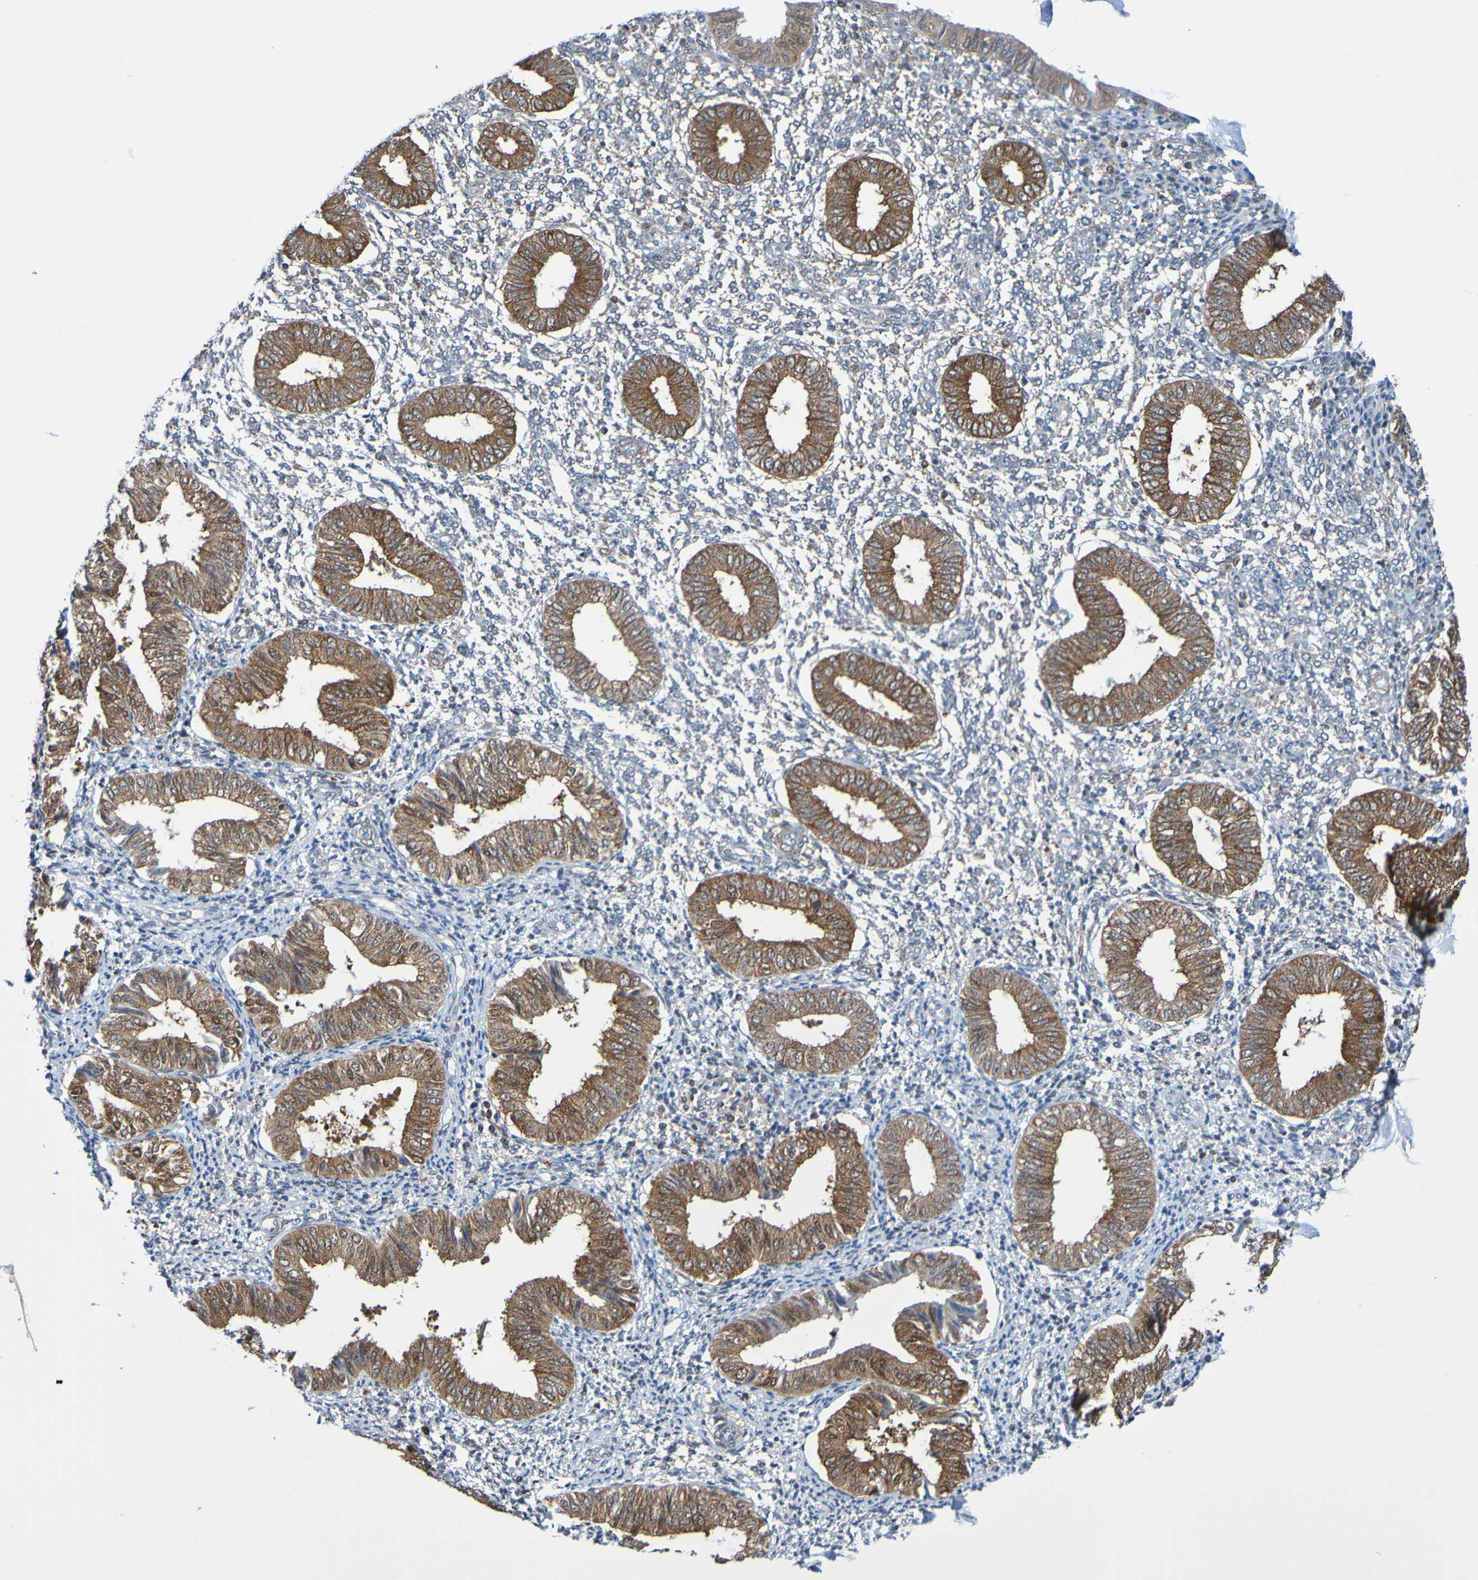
{"staining": {"intensity": "negative", "quantity": "none", "location": "none"}, "tissue": "endometrium", "cell_type": "Cells in endometrial stroma", "image_type": "normal", "snomed": [{"axis": "morphology", "description": "Normal tissue, NOS"}, {"axis": "topography", "description": "Endometrium"}], "caption": "Endometrium stained for a protein using IHC reveals no expression cells in endometrial stroma.", "gene": "ATIC", "patient": {"sex": "female", "age": 50}}